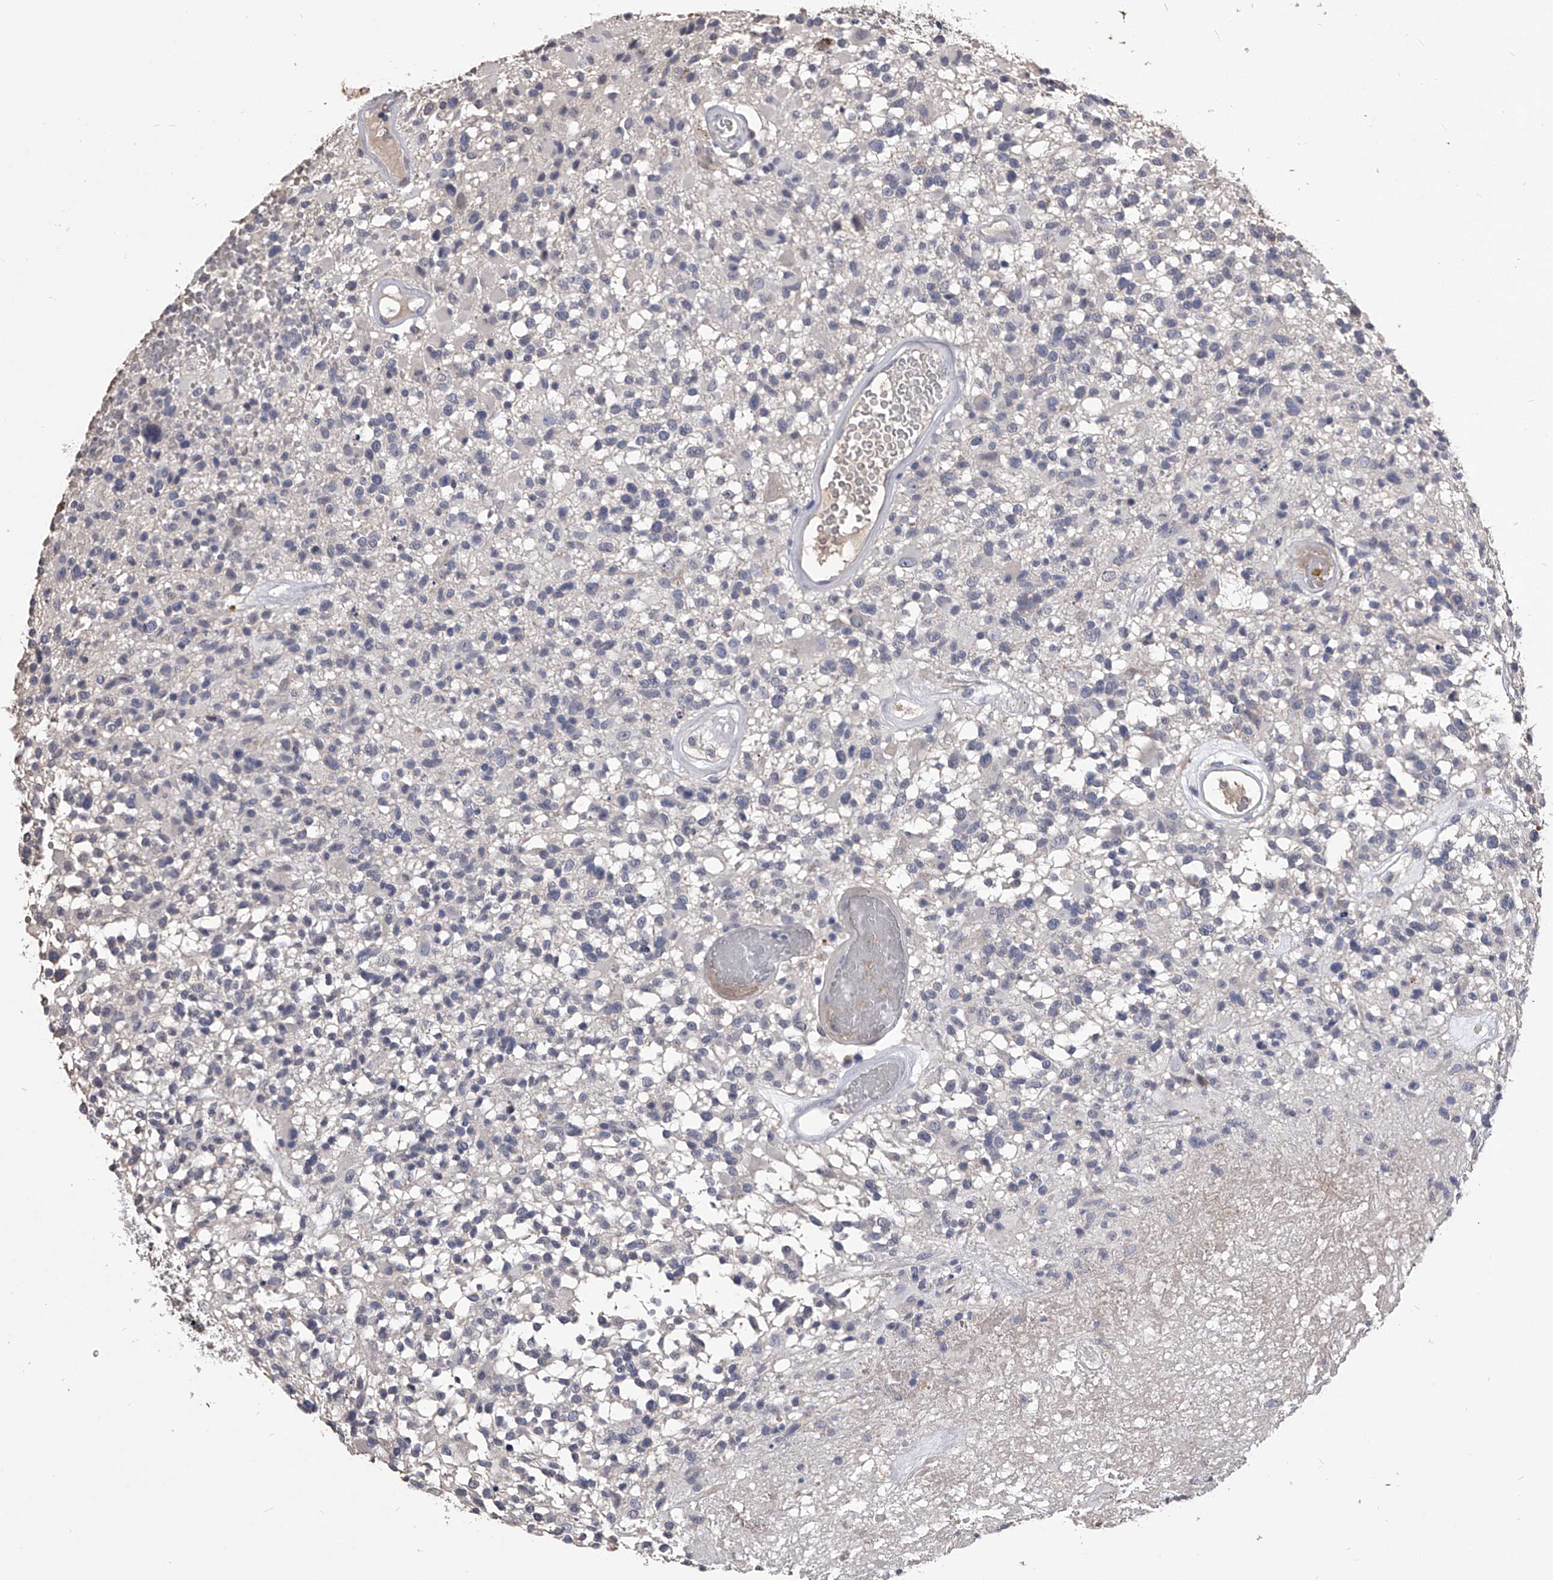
{"staining": {"intensity": "negative", "quantity": "none", "location": "none"}, "tissue": "glioma", "cell_type": "Tumor cells", "image_type": "cancer", "snomed": [{"axis": "morphology", "description": "Glioma, malignant, High grade"}, {"axis": "morphology", "description": "Glioblastoma, NOS"}, {"axis": "topography", "description": "Brain"}], "caption": "DAB immunohistochemical staining of human glioblastoma exhibits no significant staining in tumor cells.", "gene": "MDN1", "patient": {"sex": "male", "age": 60}}